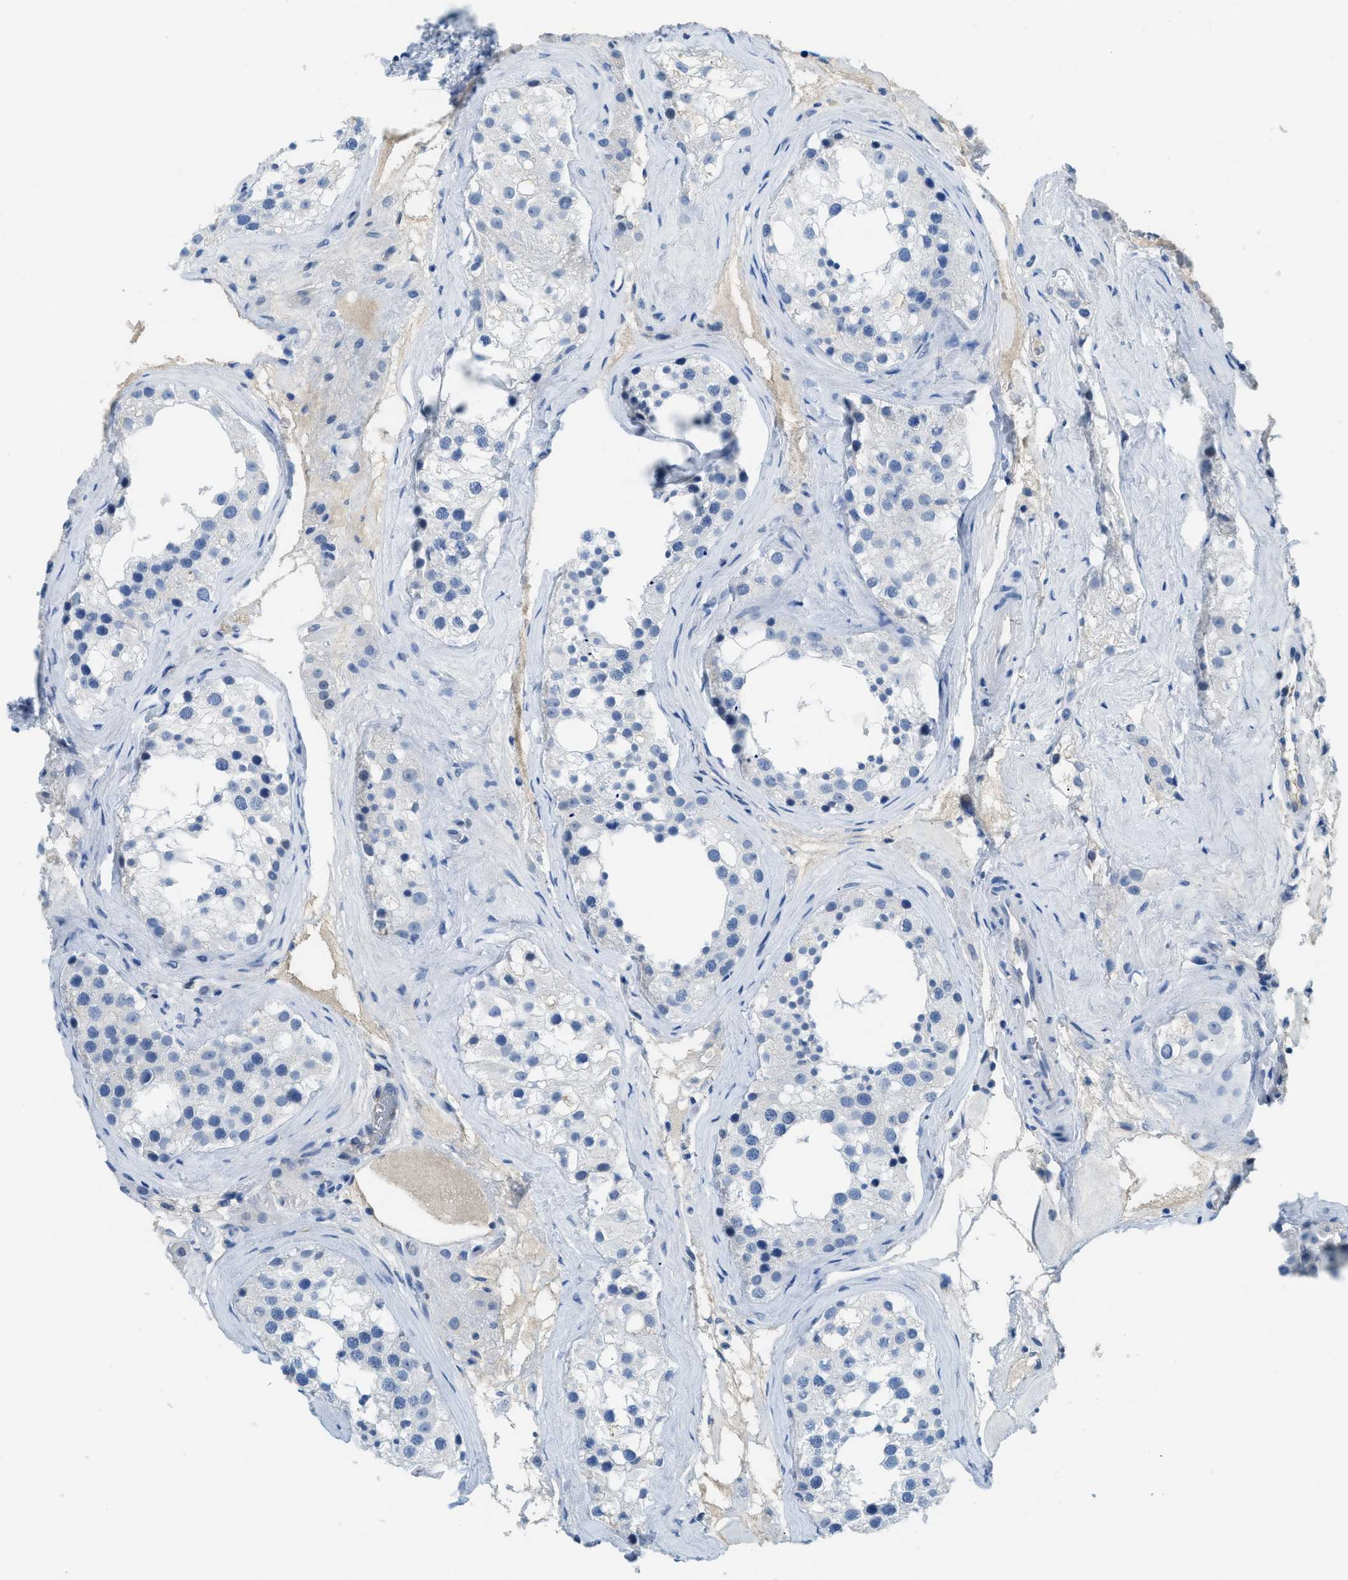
{"staining": {"intensity": "negative", "quantity": "none", "location": "none"}, "tissue": "testis", "cell_type": "Cells in seminiferous ducts", "image_type": "normal", "snomed": [{"axis": "morphology", "description": "Normal tissue, NOS"}, {"axis": "morphology", "description": "Seminoma, NOS"}, {"axis": "topography", "description": "Testis"}], "caption": "Immunohistochemical staining of normal testis displays no significant staining in cells in seminiferous ducts.", "gene": "MBL2", "patient": {"sex": "male", "age": 71}}